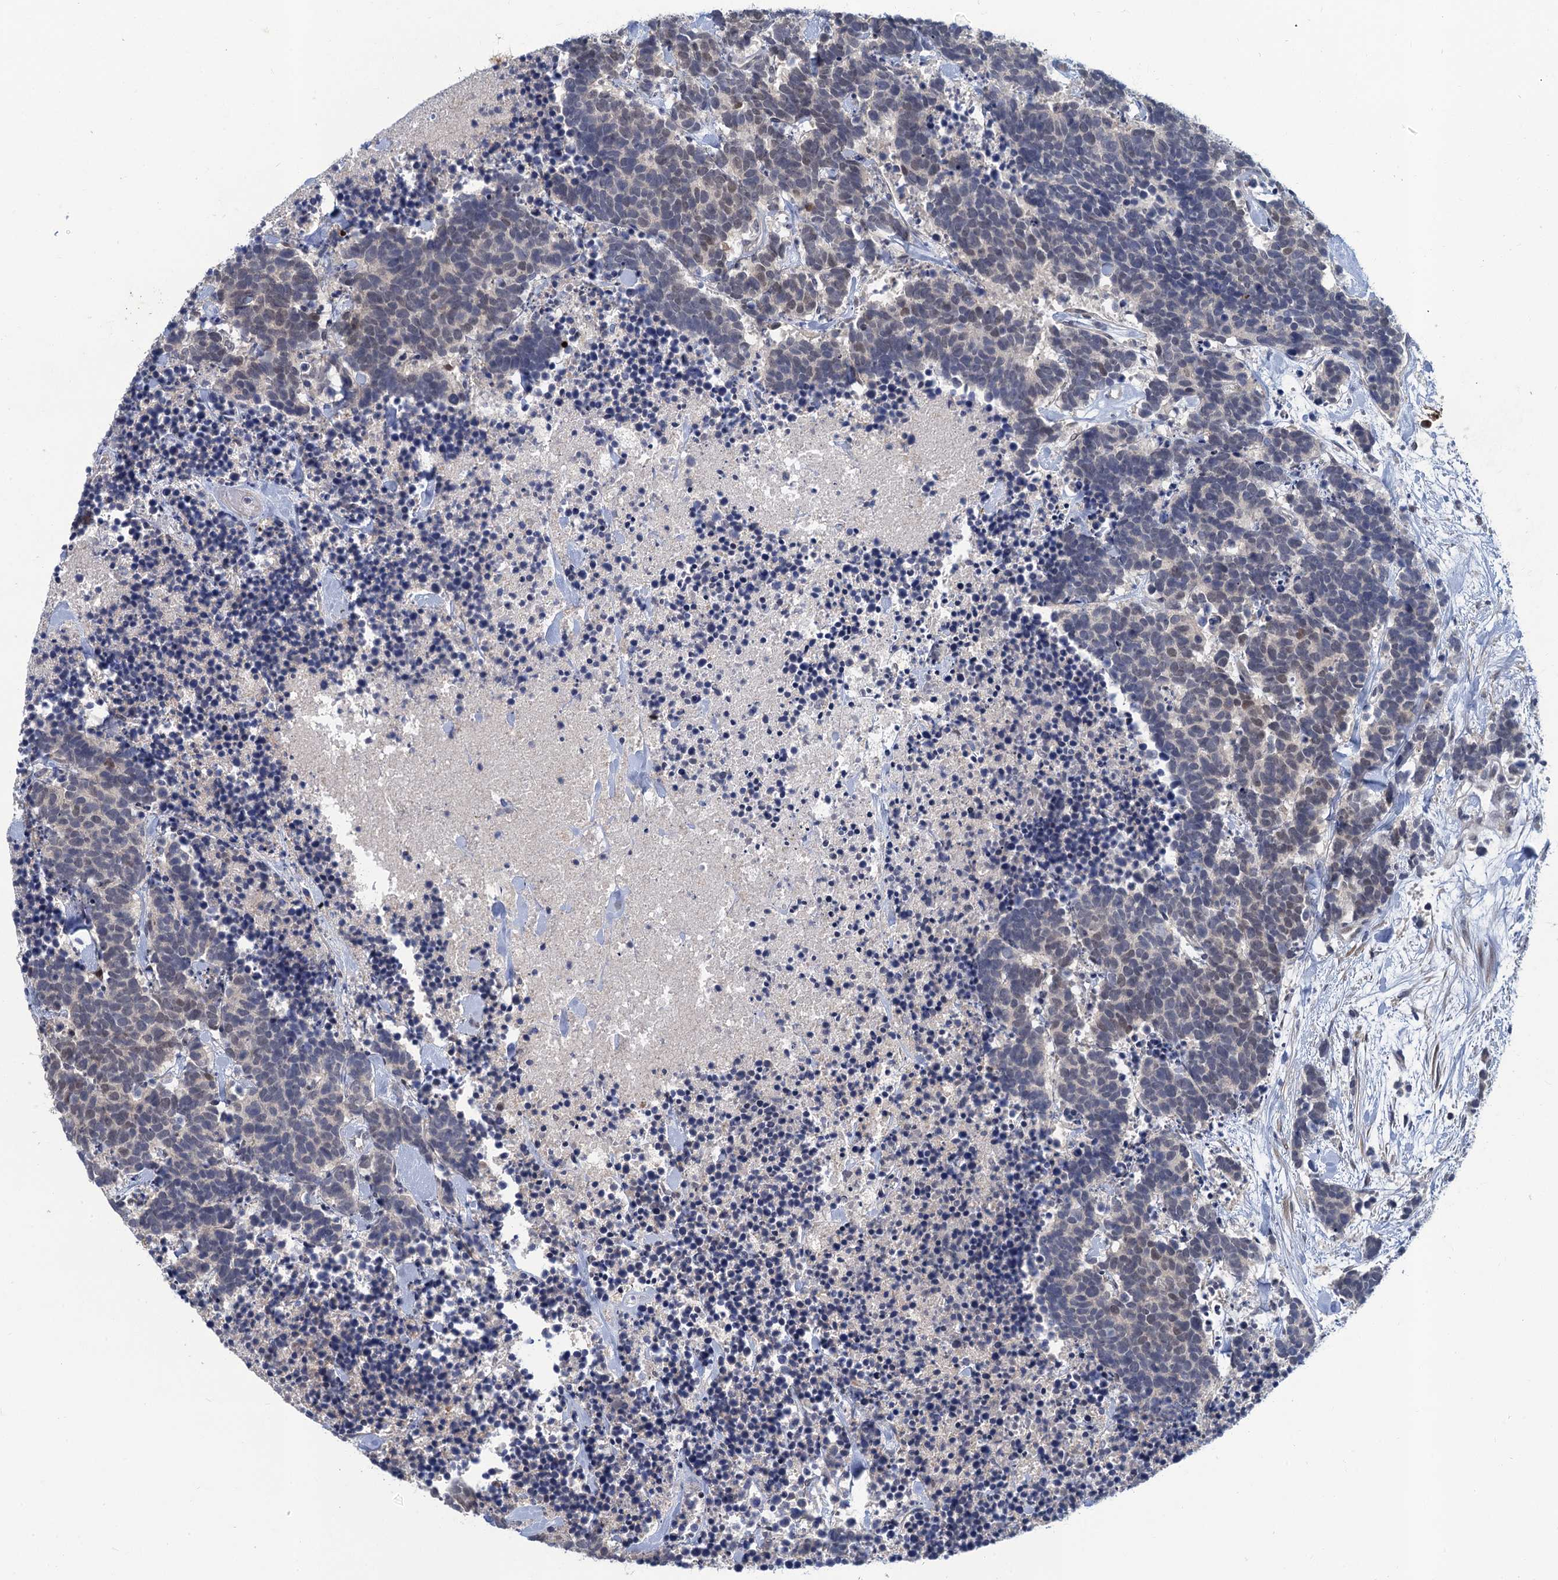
{"staining": {"intensity": "negative", "quantity": "none", "location": "none"}, "tissue": "carcinoid", "cell_type": "Tumor cells", "image_type": "cancer", "snomed": [{"axis": "morphology", "description": "Carcinoma, NOS"}, {"axis": "morphology", "description": "Carcinoid, malignant, NOS"}, {"axis": "topography", "description": "Prostate"}], "caption": "A micrograph of human carcinoma is negative for staining in tumor cells.", "gene": "MRFAP1", "patient": {"sex": "male", "age": 57}}